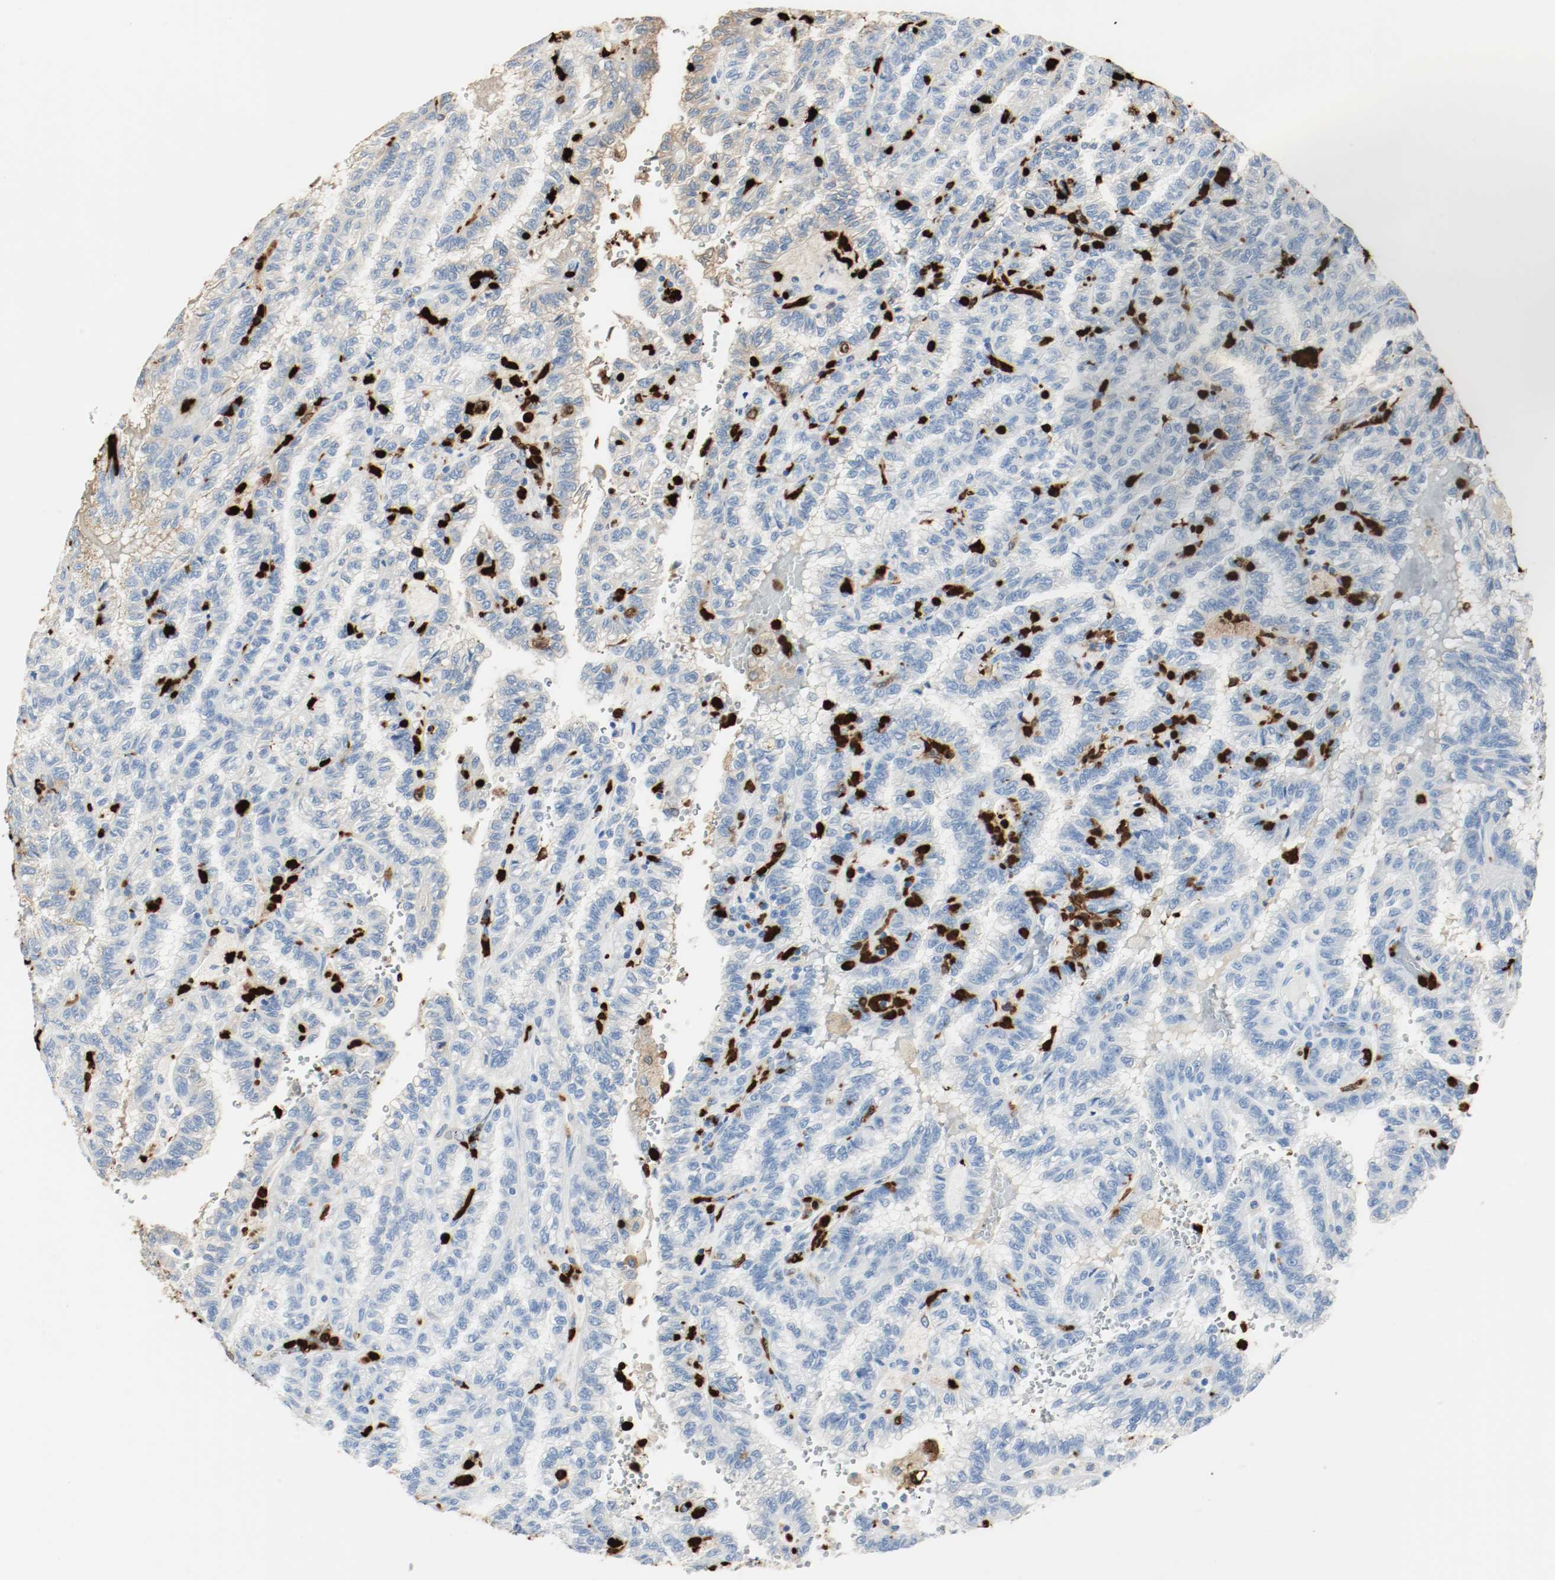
{"staining": {"intensity": "weak", "quantity": "<25%", "location": "cytoplasmic/membranous"}, "tissue": "renal cancer", "cell_type": "Tumor cells", "image_type": "cancer", "snomed": [{"axis": "morphology", "description": "Inflammation, NOS"}, {"axis": "morphology", "description": "Adenocarcinoma, NOS"}, {"axis": "topography", "description": "Kidney"}], "caption": "The photomicrograph demonstrates no significant positivity in tumor cells of renal cancer (adenocarcinoma).", "gene": "S100A9", "patient": {"sex": "male", "age": 68}}